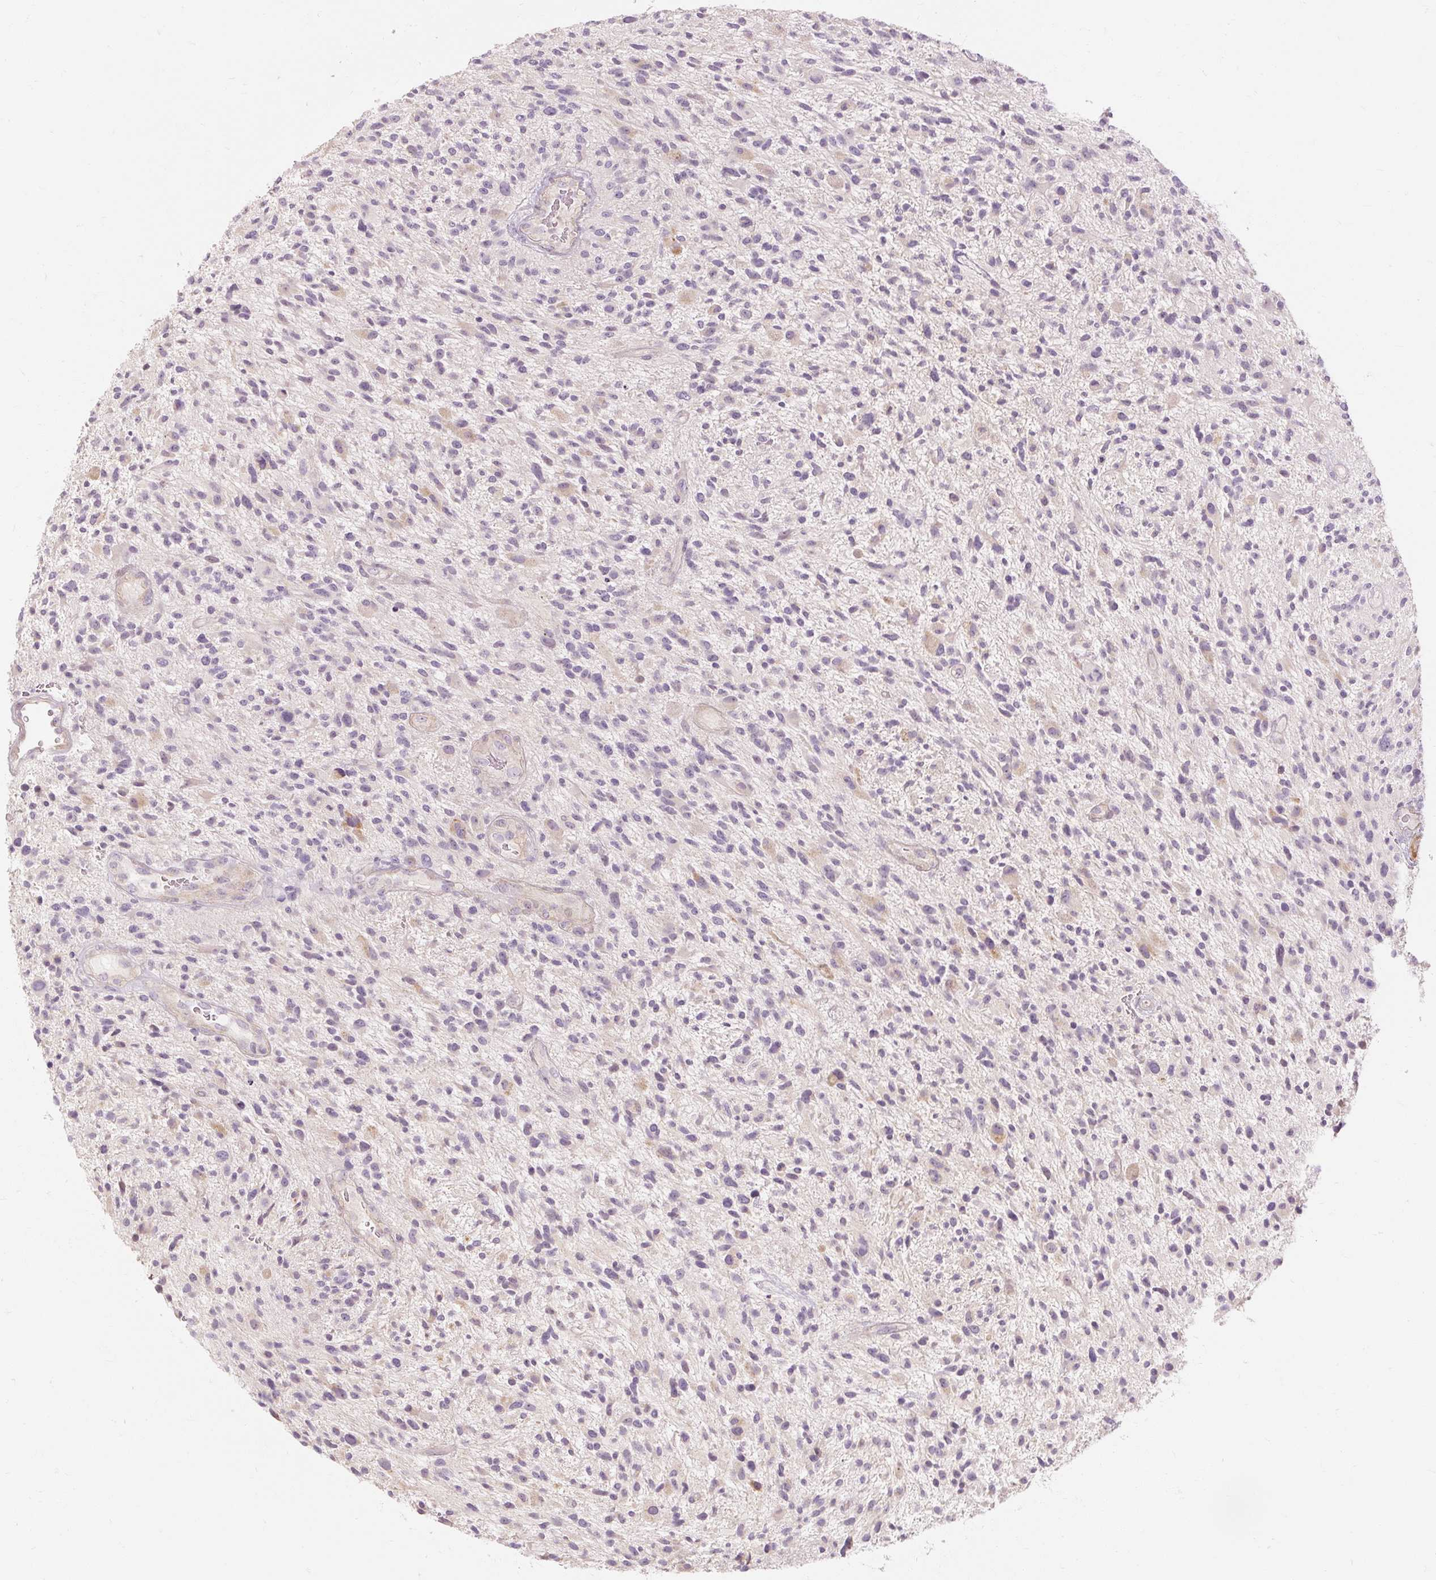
{"staining": {"intensity": "negative", "quantity": "none", "location": "none"}, "tissue": "glioma", "cell_type": "Tumor cells", "image_type": "cancer", "snomed": [{"axis": "morphology", "description": "Glioma, malignant, High grade"}, {"axis": "topography", "description": "Brain"}], "caption": "A high-resolution micrograph shows IHC staining of malignant glioma (high-grade), which shows no significant positivity in tumor cells.", "gene": "CAPN3", "patient": {"sex": "male", "age": 47}}